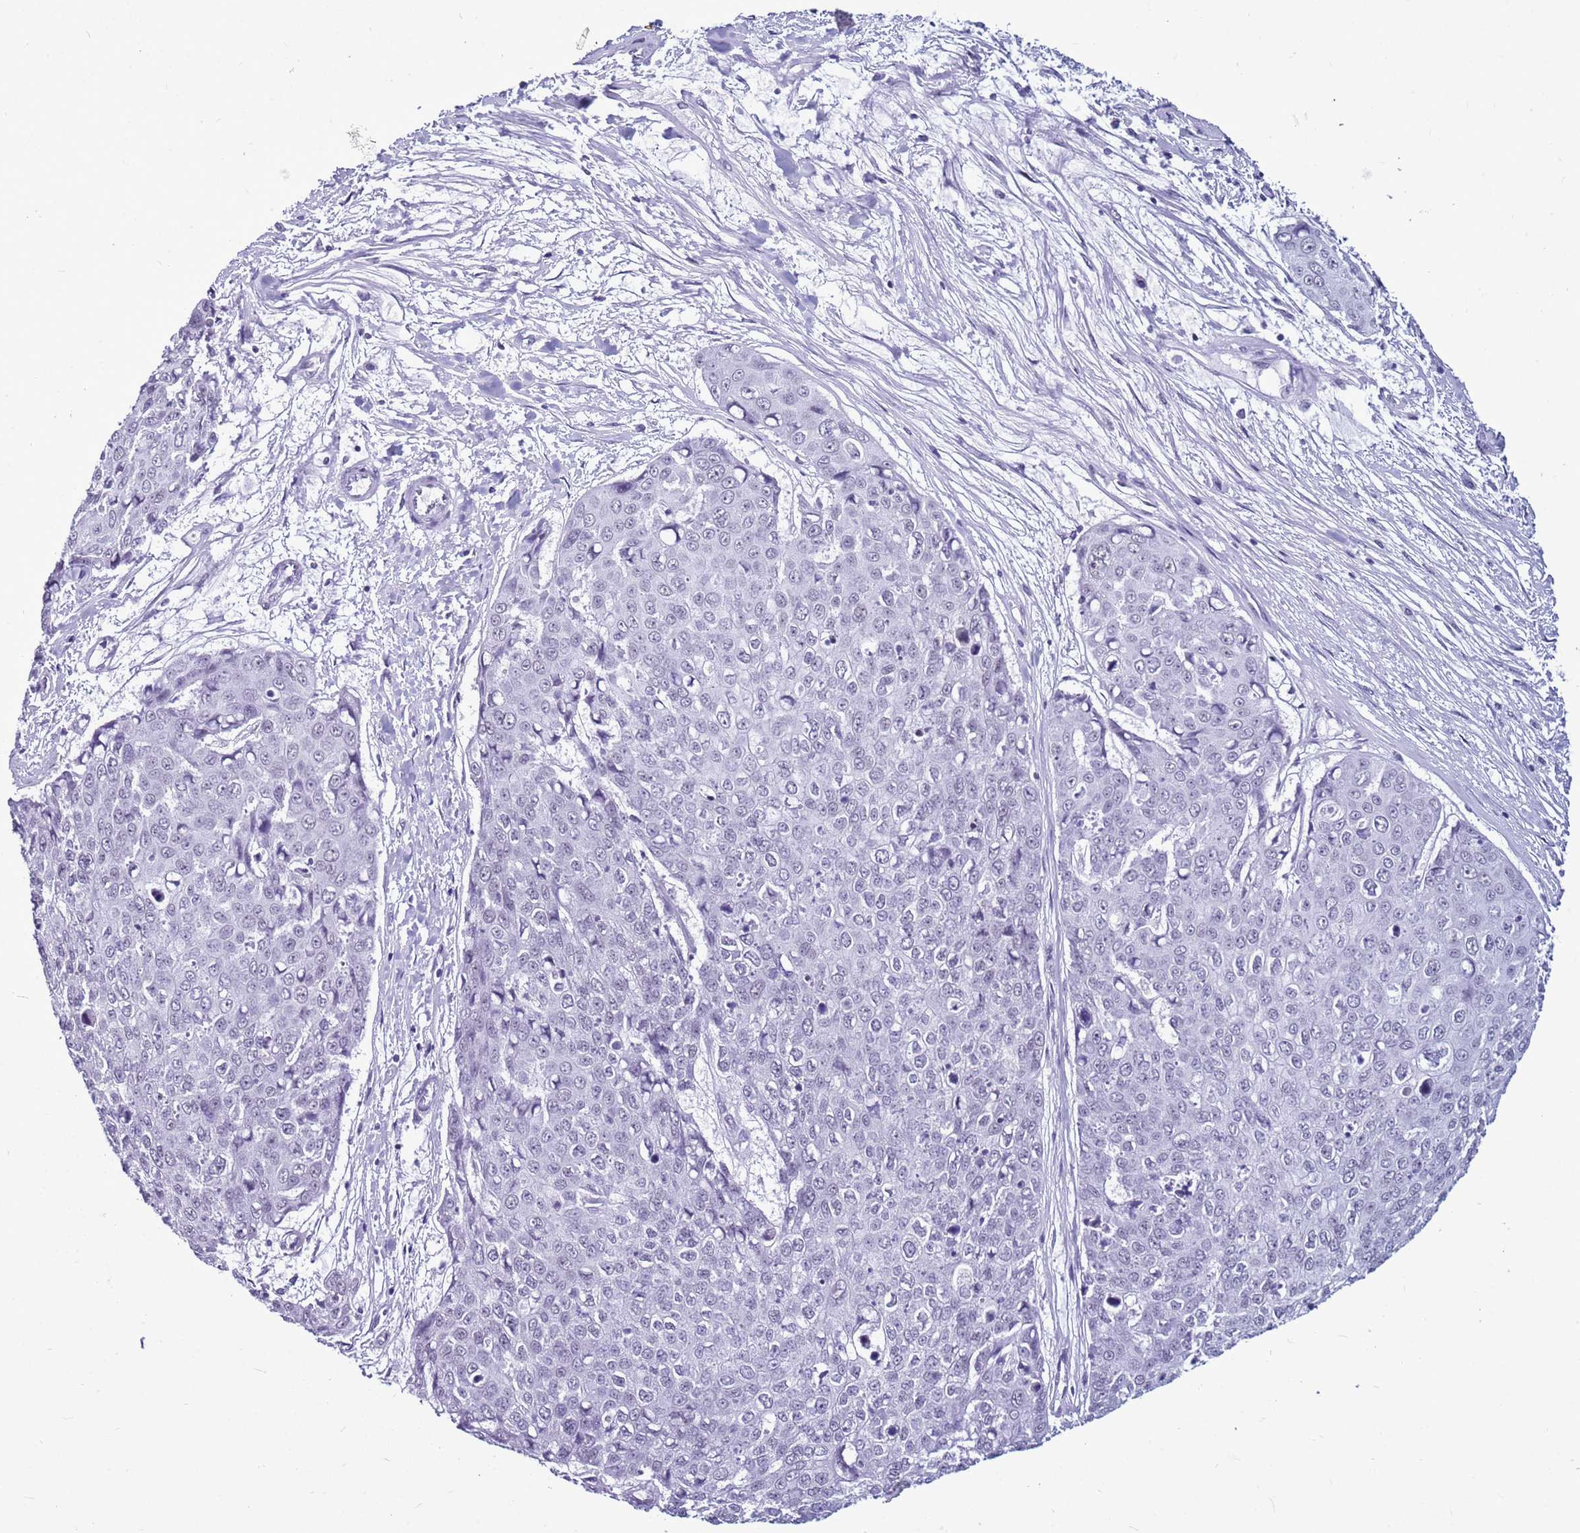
{"staining": {"intensity": "negative", "quantity": "none", "location": "none"}, "tissue": "skin cancer", "cell_type": "Tumor cells", "image_type": "cancer", "snomed": [{"axis": "morphology", "description": "Squamous cell carcinoma, NOS"}, {"axis": "topography", "description": "Skin"}], "caption": "Immunohistochemistry photomicrograph of human skin cancer (squamous cell carcinoma) stained for a protein (brown), which demonstrates no expression in tumor cells.", "gene": "DHX15", "patient": {"sex": "female", "age": 44}}